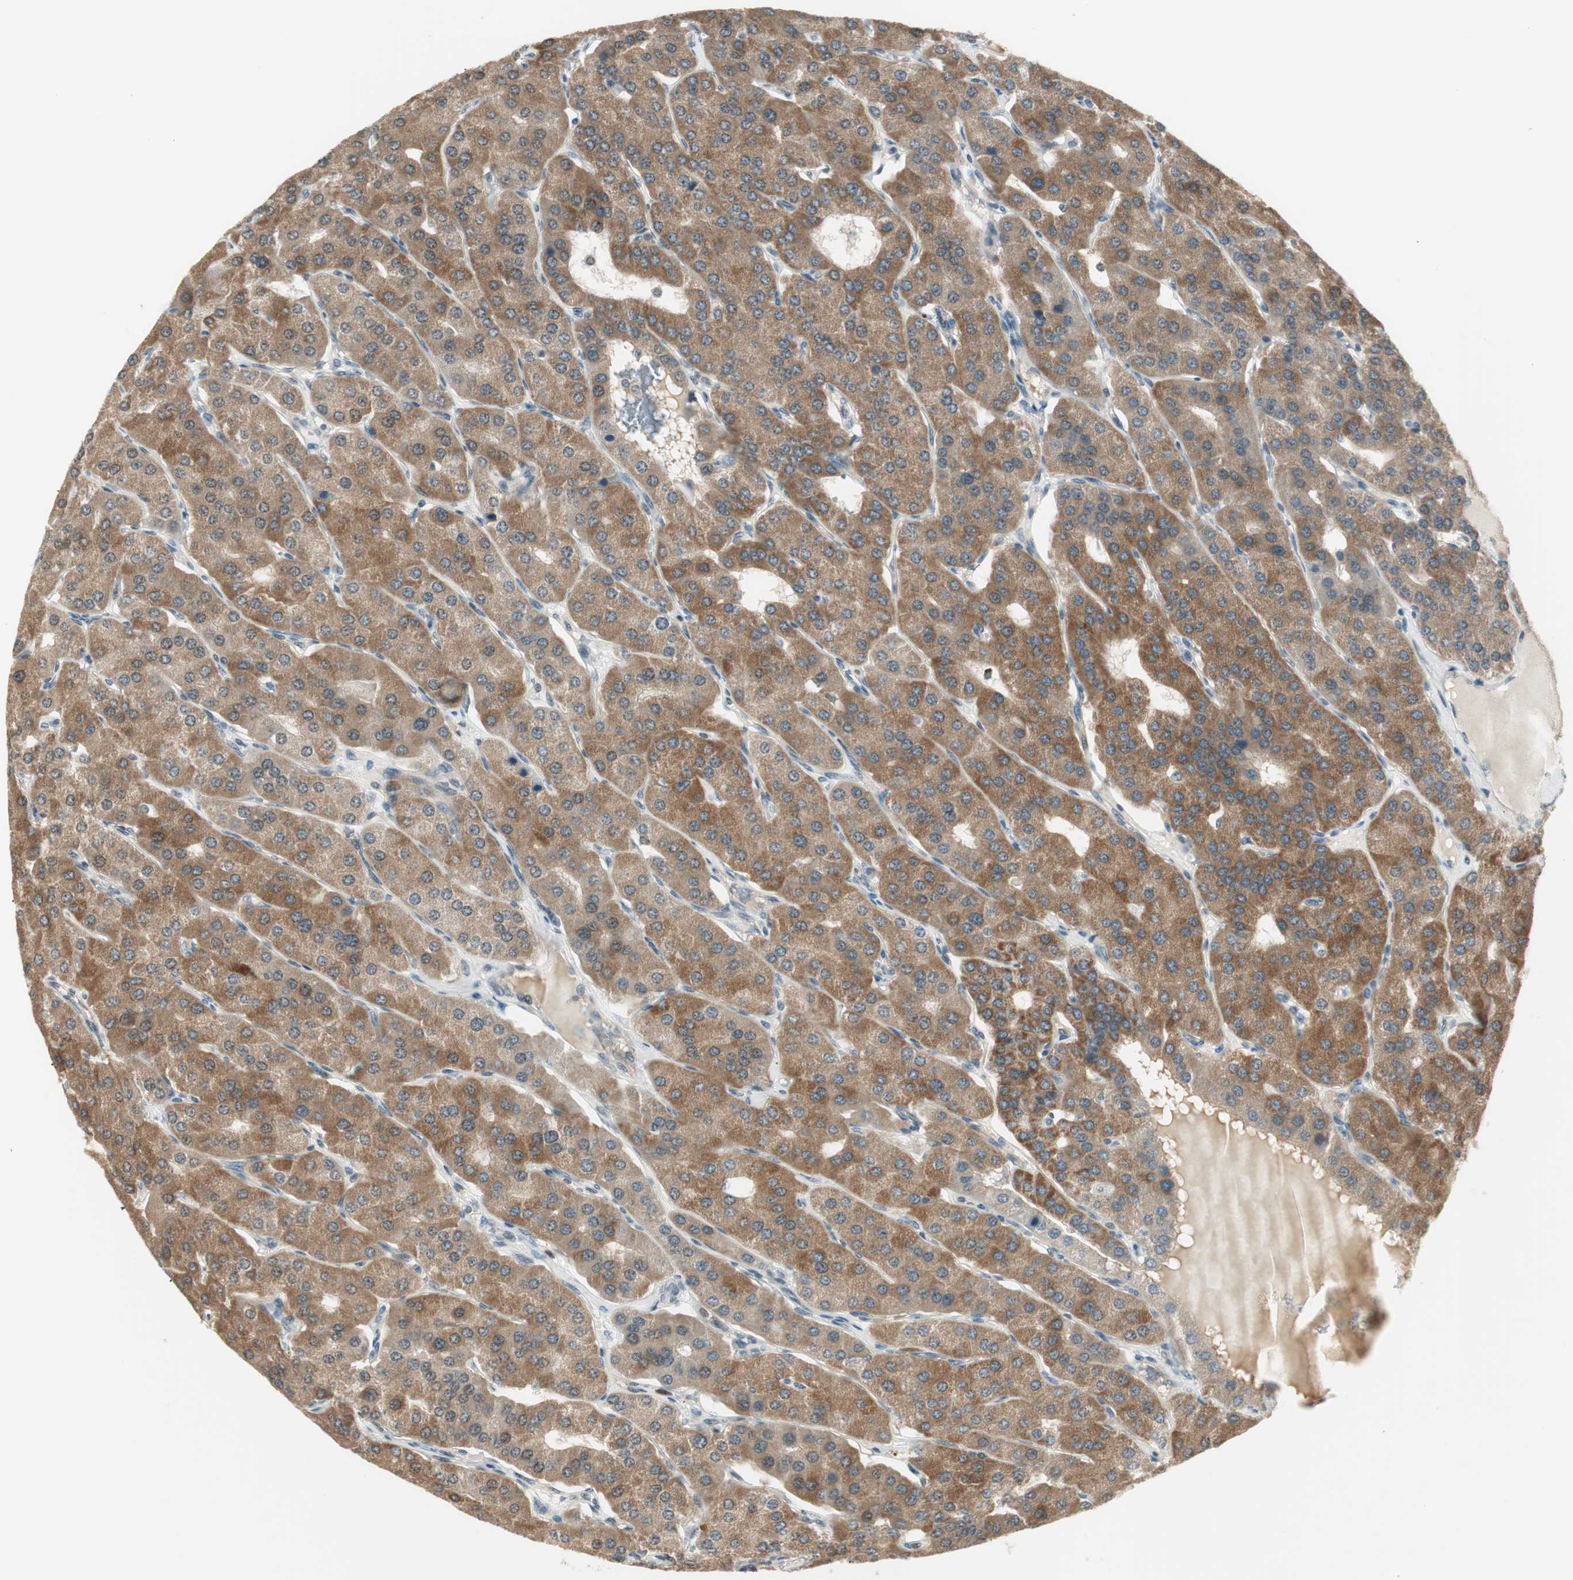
{"staining": {"intensity": "moderate", "quantity": ">75%", "location": "cytoplasmic/membranous"}, "tissue": "parathyroid gland", "cell_type": "Glandular cells", "image_type": "normal", "snomed": [{"axis": "morphology", "description": "Normal tissue, NOS"}, {"axis": "morphology", "description": "Adenoma, NOS"}, {"axis": "topography", "description": "Parathyroid gland"}], "caption": "IHC staining of normal parathyroid gland, which reveals medium levels of moderate cytoplasmic/membranous positivity in about >75% of glandular cells indicating moderate cytoplasmic/membranous protein expression. The staining was performed using DAB (3,3'-diaminobenzidine) (brown) for protein detection and nuclei were counterstained in hematoxylin (blue).", "gene": "IPO5", "patient": {"sex": "female", "age": 86}}